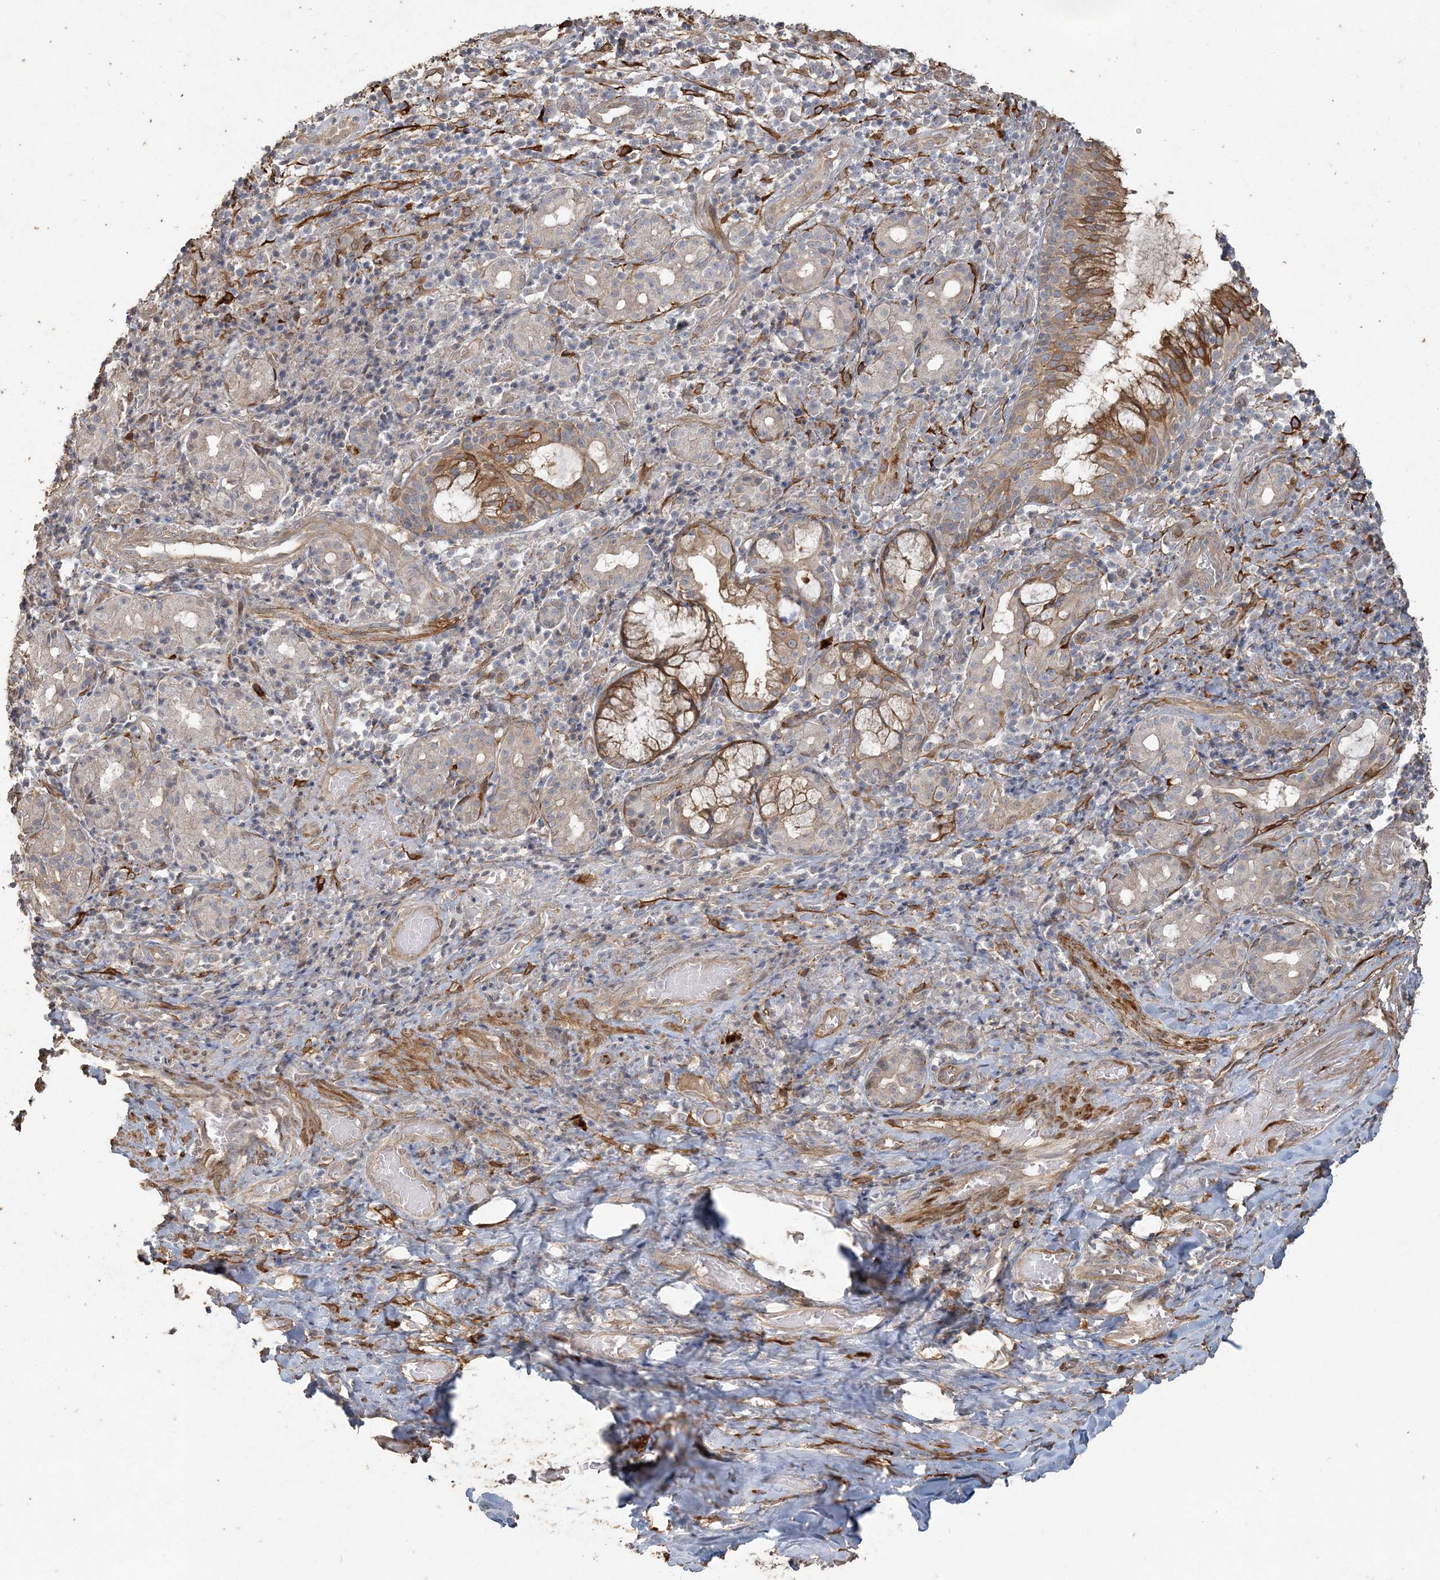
{"staining": {"intensity": "moderate", "quantity": ">75%", "location": "cytoplasmic/membranous"}, "tissue": "adipose tissue", "cell_type": "Adipocytes", "image_type": "normal", "snomed": [{"axis": "morphology", "description": "Normal tissue, NOS"}, {"axis": "morphology", "description": "Basal cell carcinoma"}, {"axis": "topography", "description": "Cartilage tissue"}, {"axis": "topography", "description": "Nasopharynx"}, {"axis": "topography", "description": "Oral tissue"}], "caption": "Brown immunohistochemical staining in benign human adipose tissue shows moderate cytoplasmic/membranous expression in about >75% of adipocytes.", "gene": "RNF145", "patient": {"sex": "female", "age": 77}}